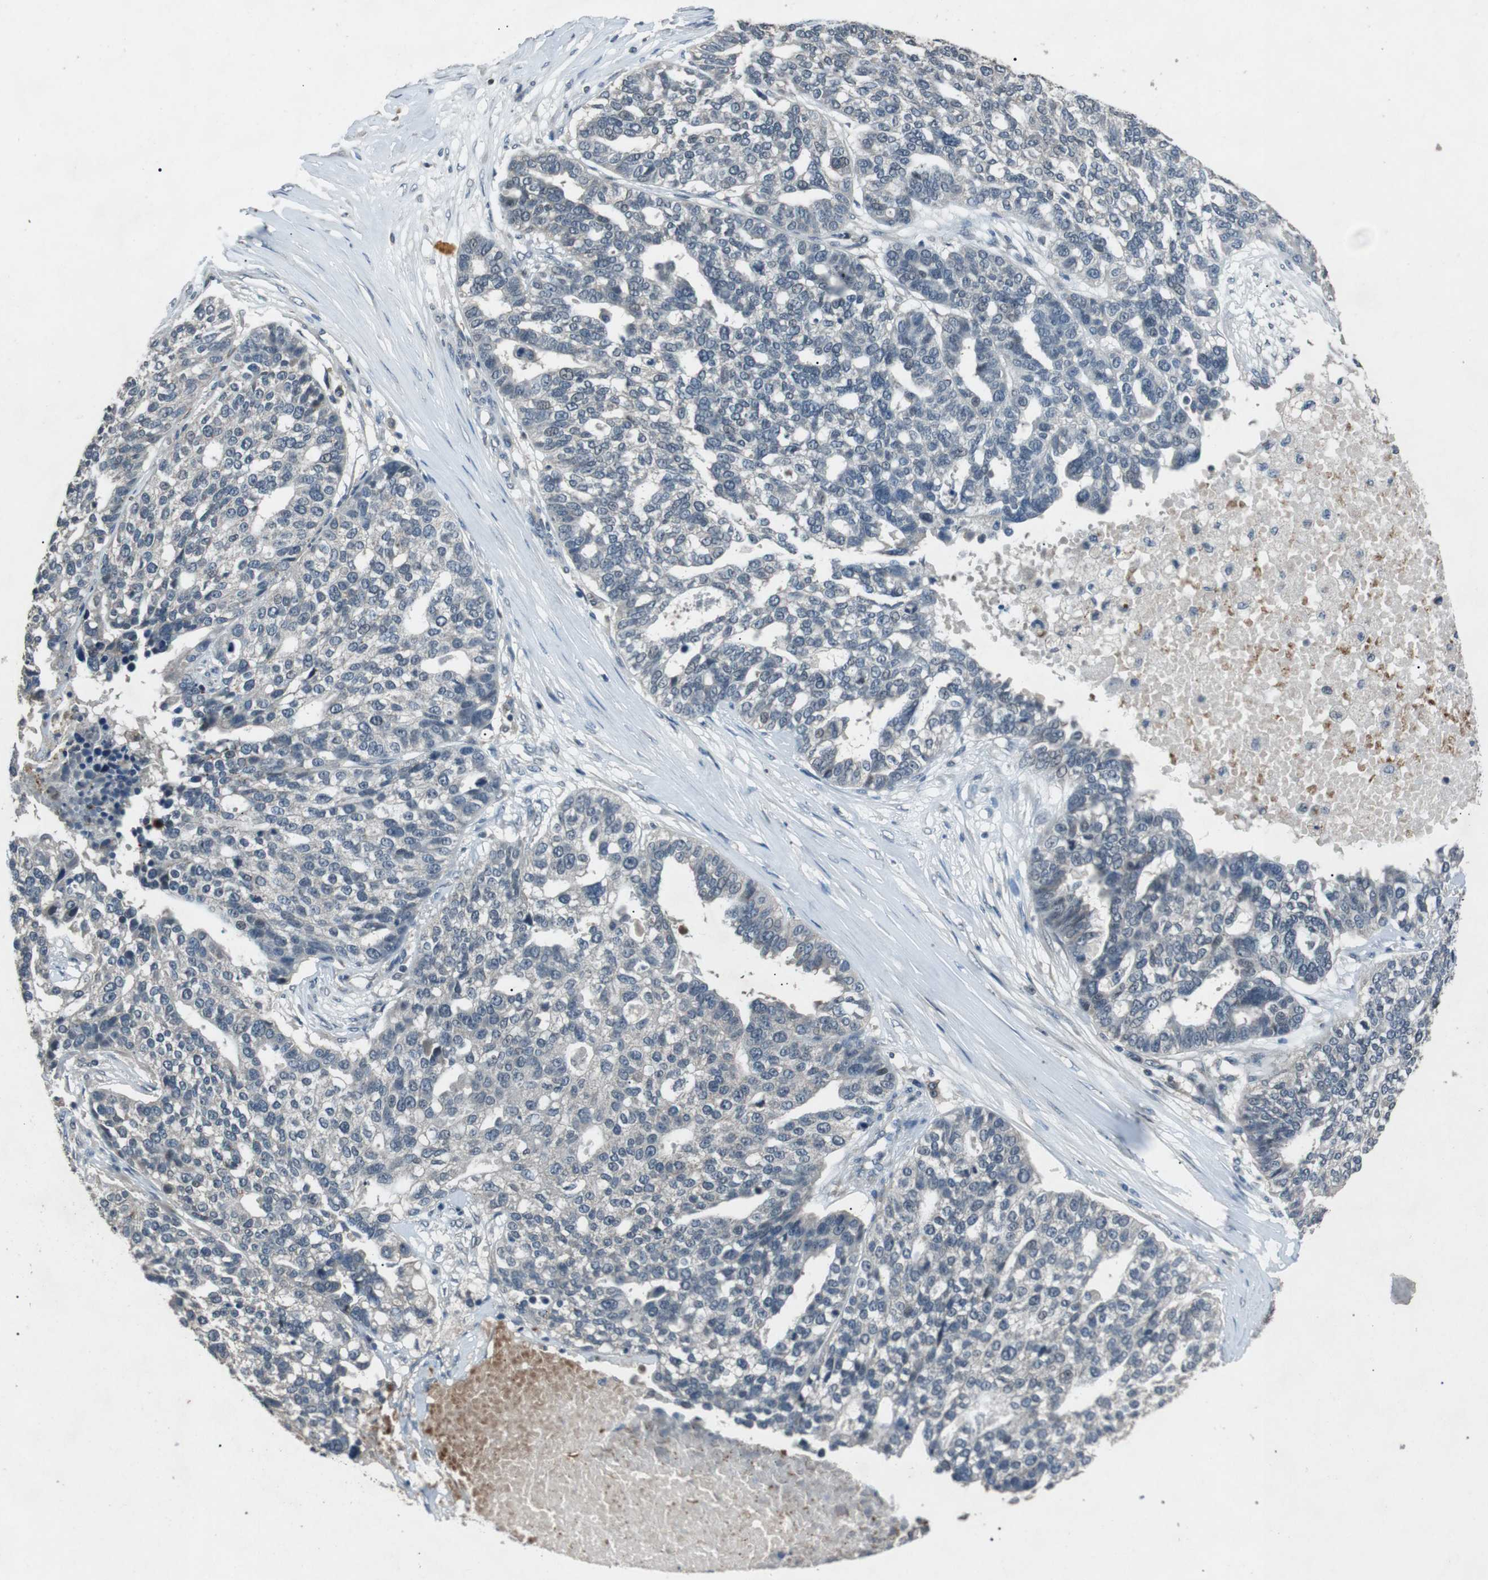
{"staining": {"intensity": "negative", "quantity": "none", "location": "none"}, "tissue": "ovarian cancer", "cell_type": "Tumor cells", "image_type": "cancer", "snomed": [{"axis": "morphology", "description": "Cystadenocarcinoma, serous, NOS"}, {"axis": "topography", "description": "Ovary"}], "caption": "The image reveals no staining of tumor cells in ovarian serous cystadenocarcinoma. (DAB (3,3'-diaminobenzidine) IHC, high magnification).", "gene": "NEK7", "patient": {"sex": "female", "age": 59}}